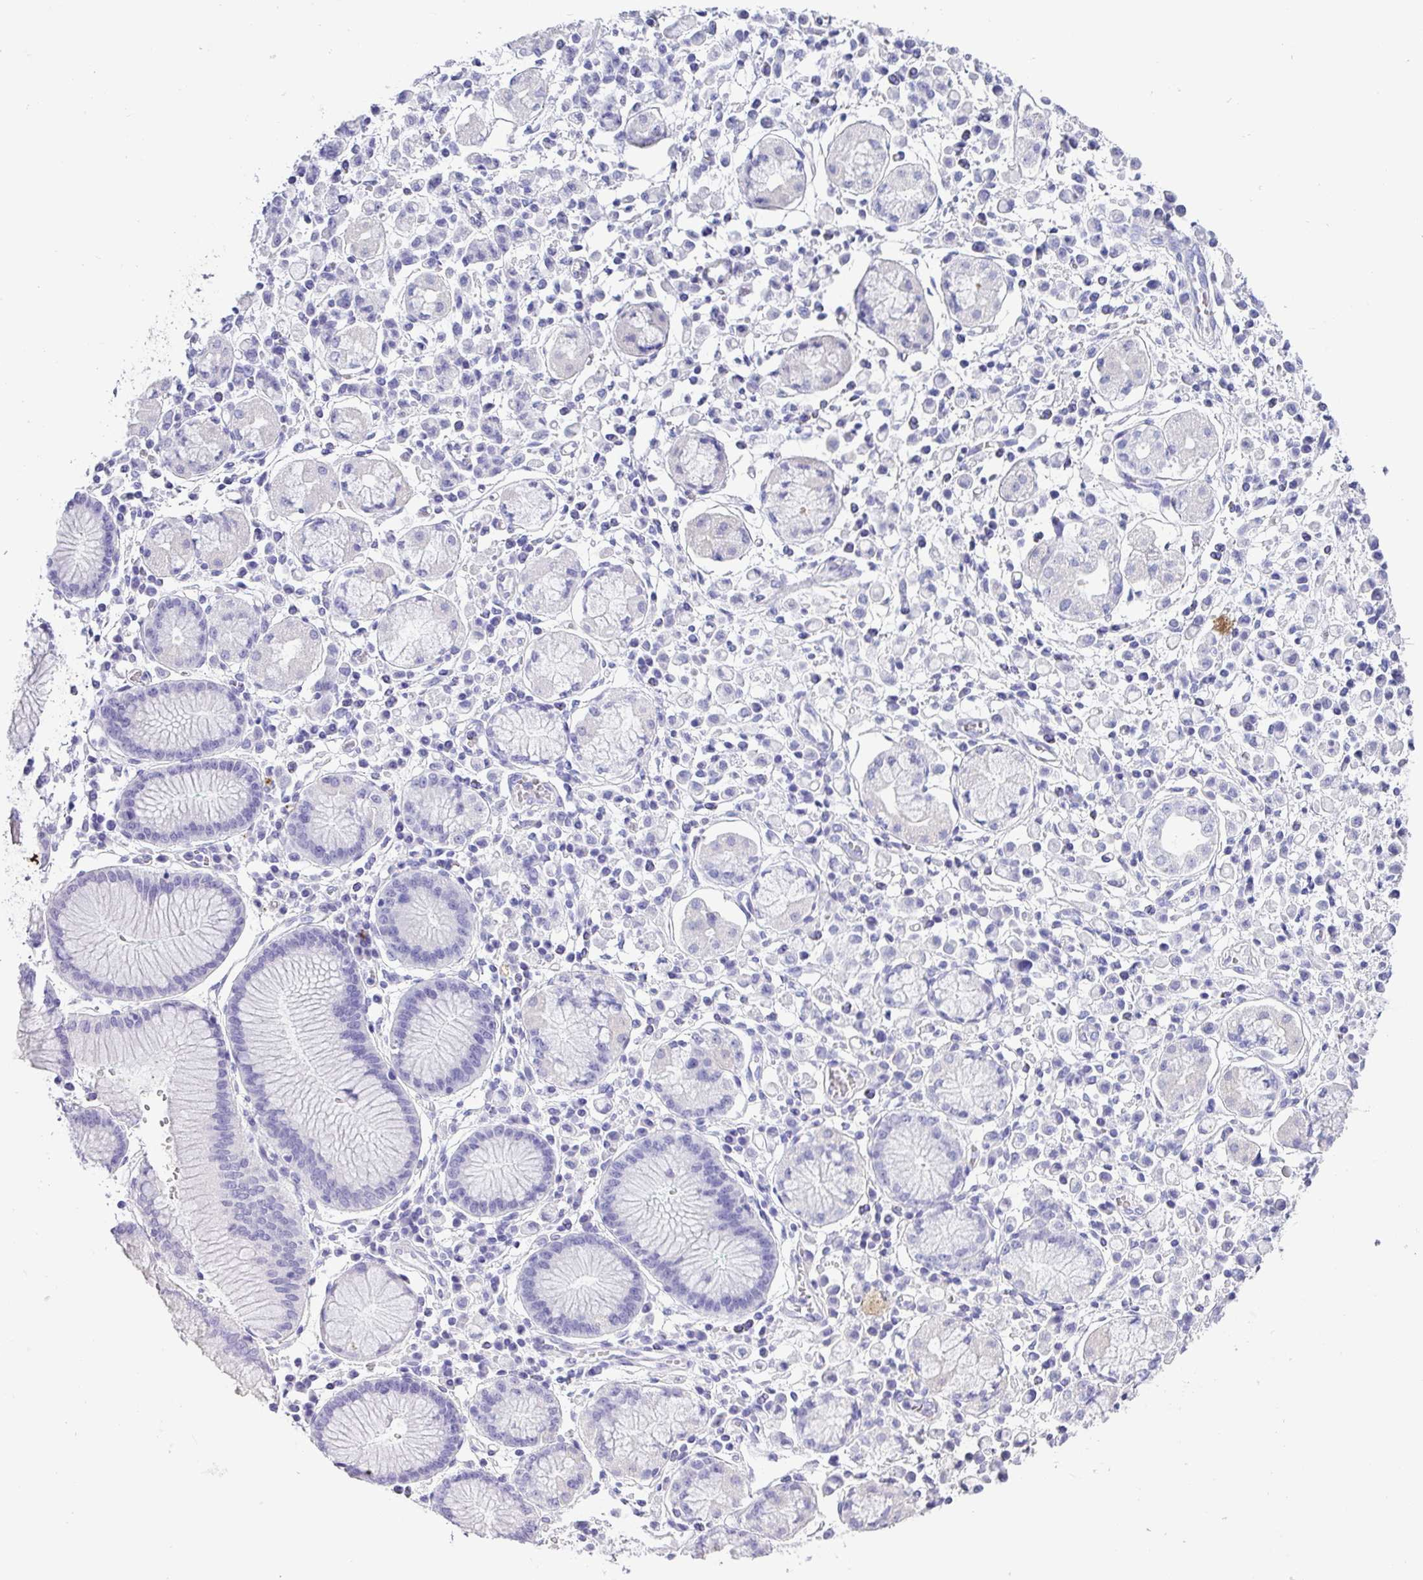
{"staining": {"intensity": "negative", "quantity": "none", "location": "none"}, "tissue": "stomach cancer", "cell_type": "Tumor cells", "image_type": "cancer", "snomed": [{"axis": "morphology", "description": "Adenocarcinoma, NOS"}, {"axis": "topography", "description": "Stomach"}], "caption": "High power microscopy image of an immunohistochemistry (IHC) micrograph of stomach adenocarcinoma, revealing no significant staining in tumor cells.", "gene": "ZG16", "patient": {"sex": "male", "age": 77}}